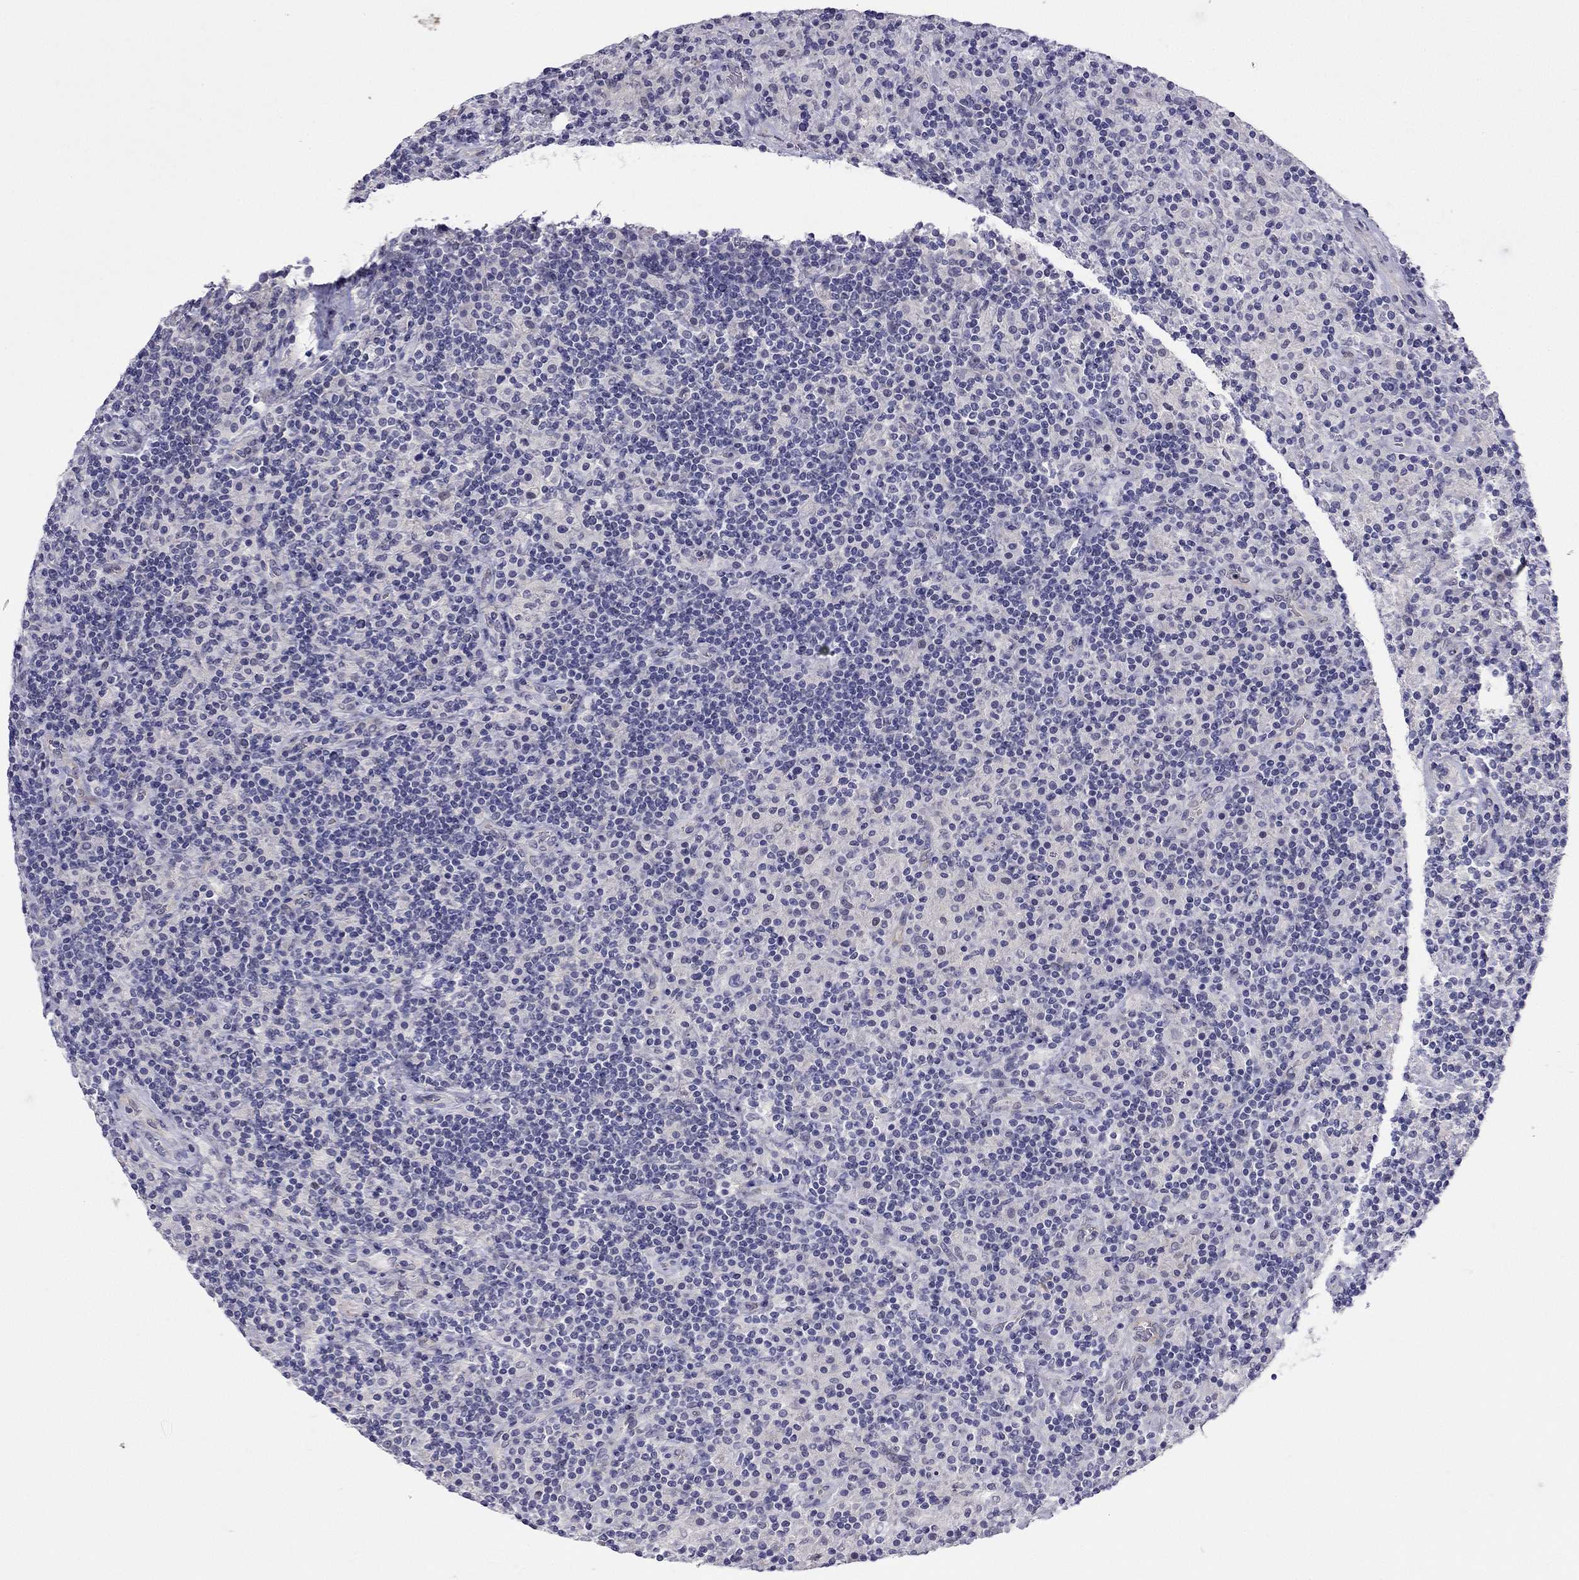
{"staining": {"intensity": "negative", "quantity": "none", "location": "none"}, "tissue": "lymphoma", "cell_type": "Tumor cells", "image_type": "cancer", "snomed": [{"axis": "morphology", "description": "Hodgkin's disease, NOS"}, {"axis": "topography", "description": "Lymph node"}], "caption": "There is no significant positivity in tumor cells of lymphoma.", "gene": "RTL1", "patient": {"sex": "male", "age": 70}}